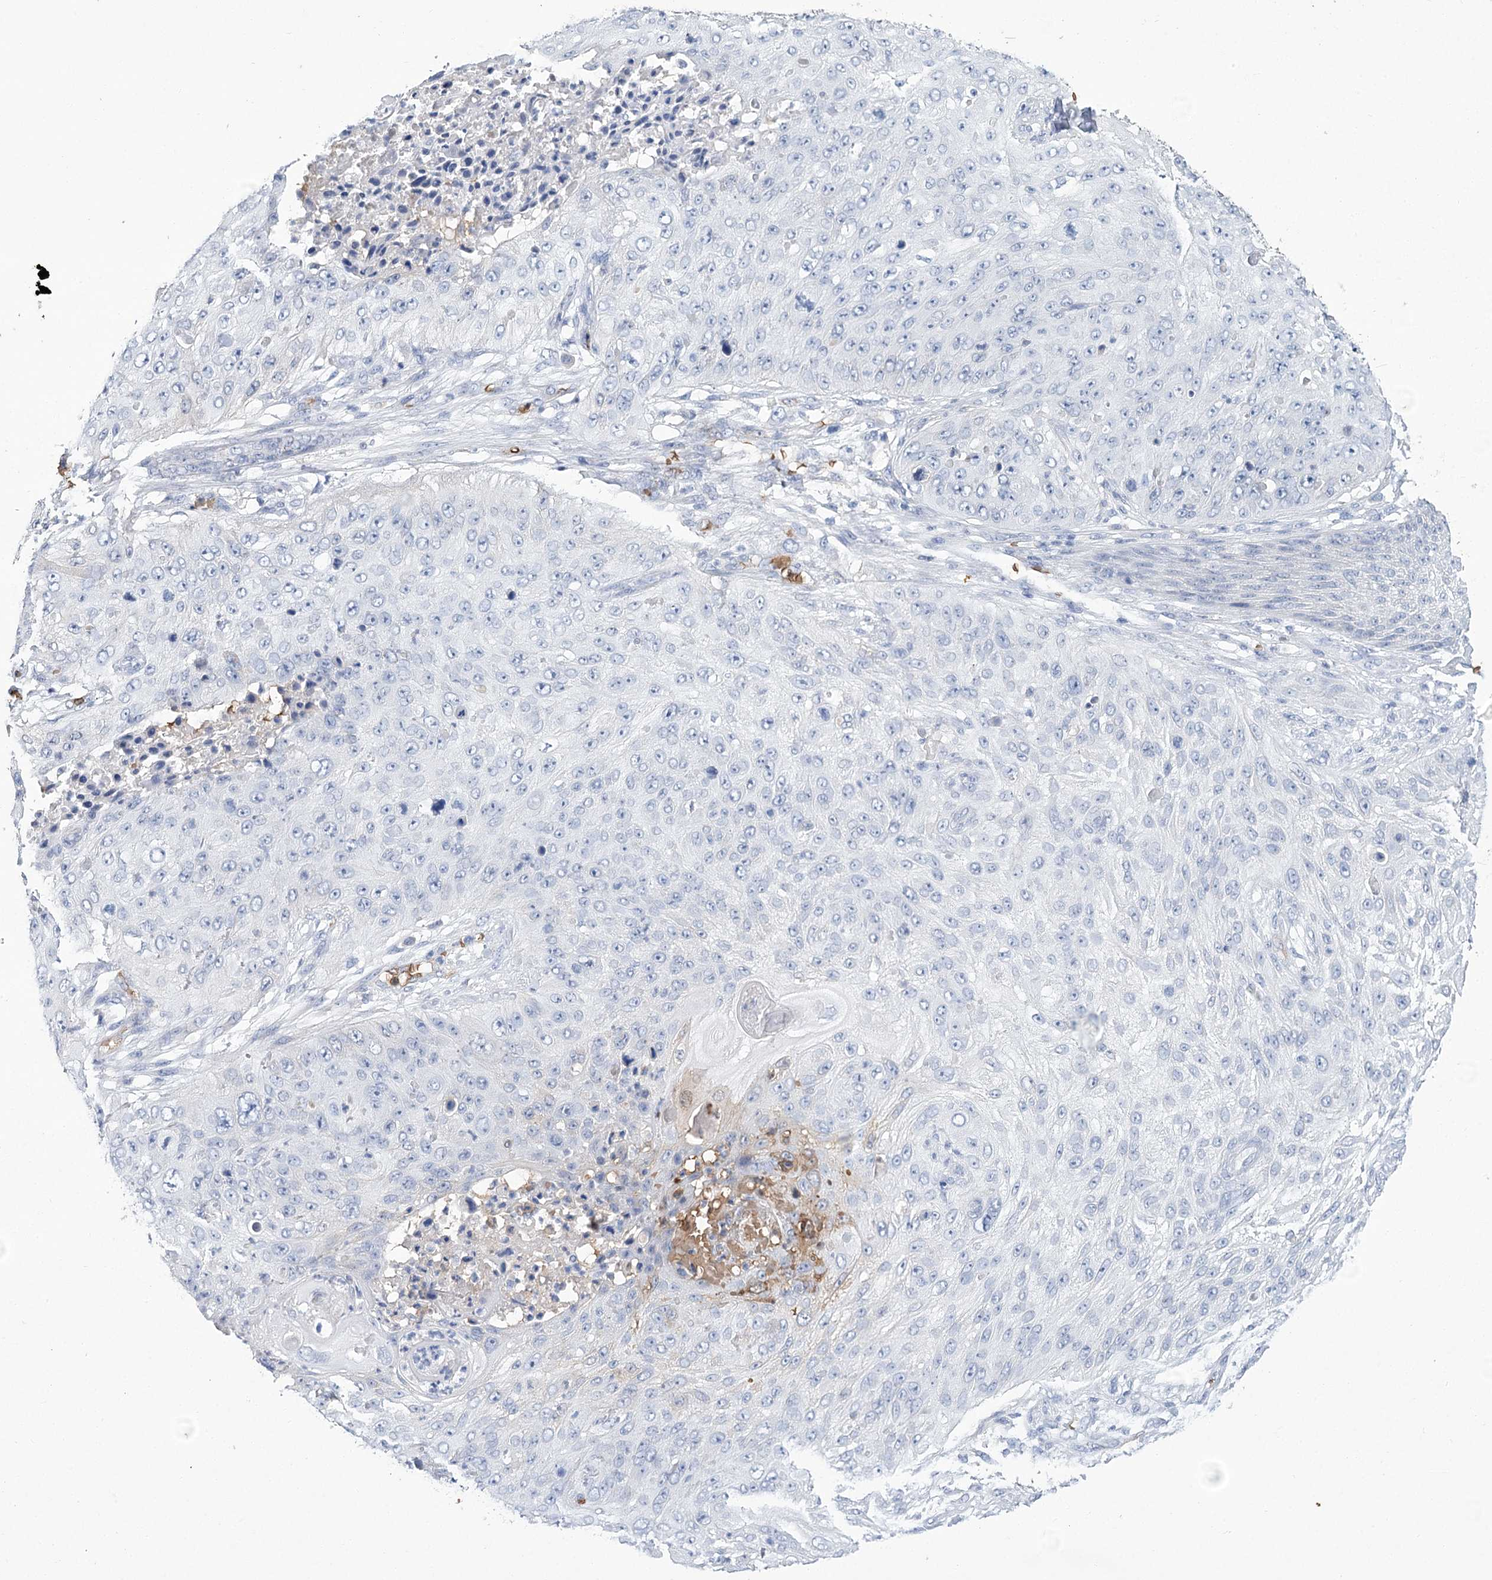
{"staining": {"intensity": "negative", "quantity": "none", "location": "none"}, "tissue": "skin cancer", "cell_type": "Tumor cells", "image_type": "cancer", "snomed": [{"axis": "morphology", "description": "Squamous cell carcinoma, NOS"}, {"axis": "topography", "description": "Skin"}], "caption": "The immunohistochemistry (IHC) micrograph has no significant expression in tumor cells of skin squamous cell carcinoma tissue.", "gene": "HBA1", "patient": {"sex": "female", "age": 80}}